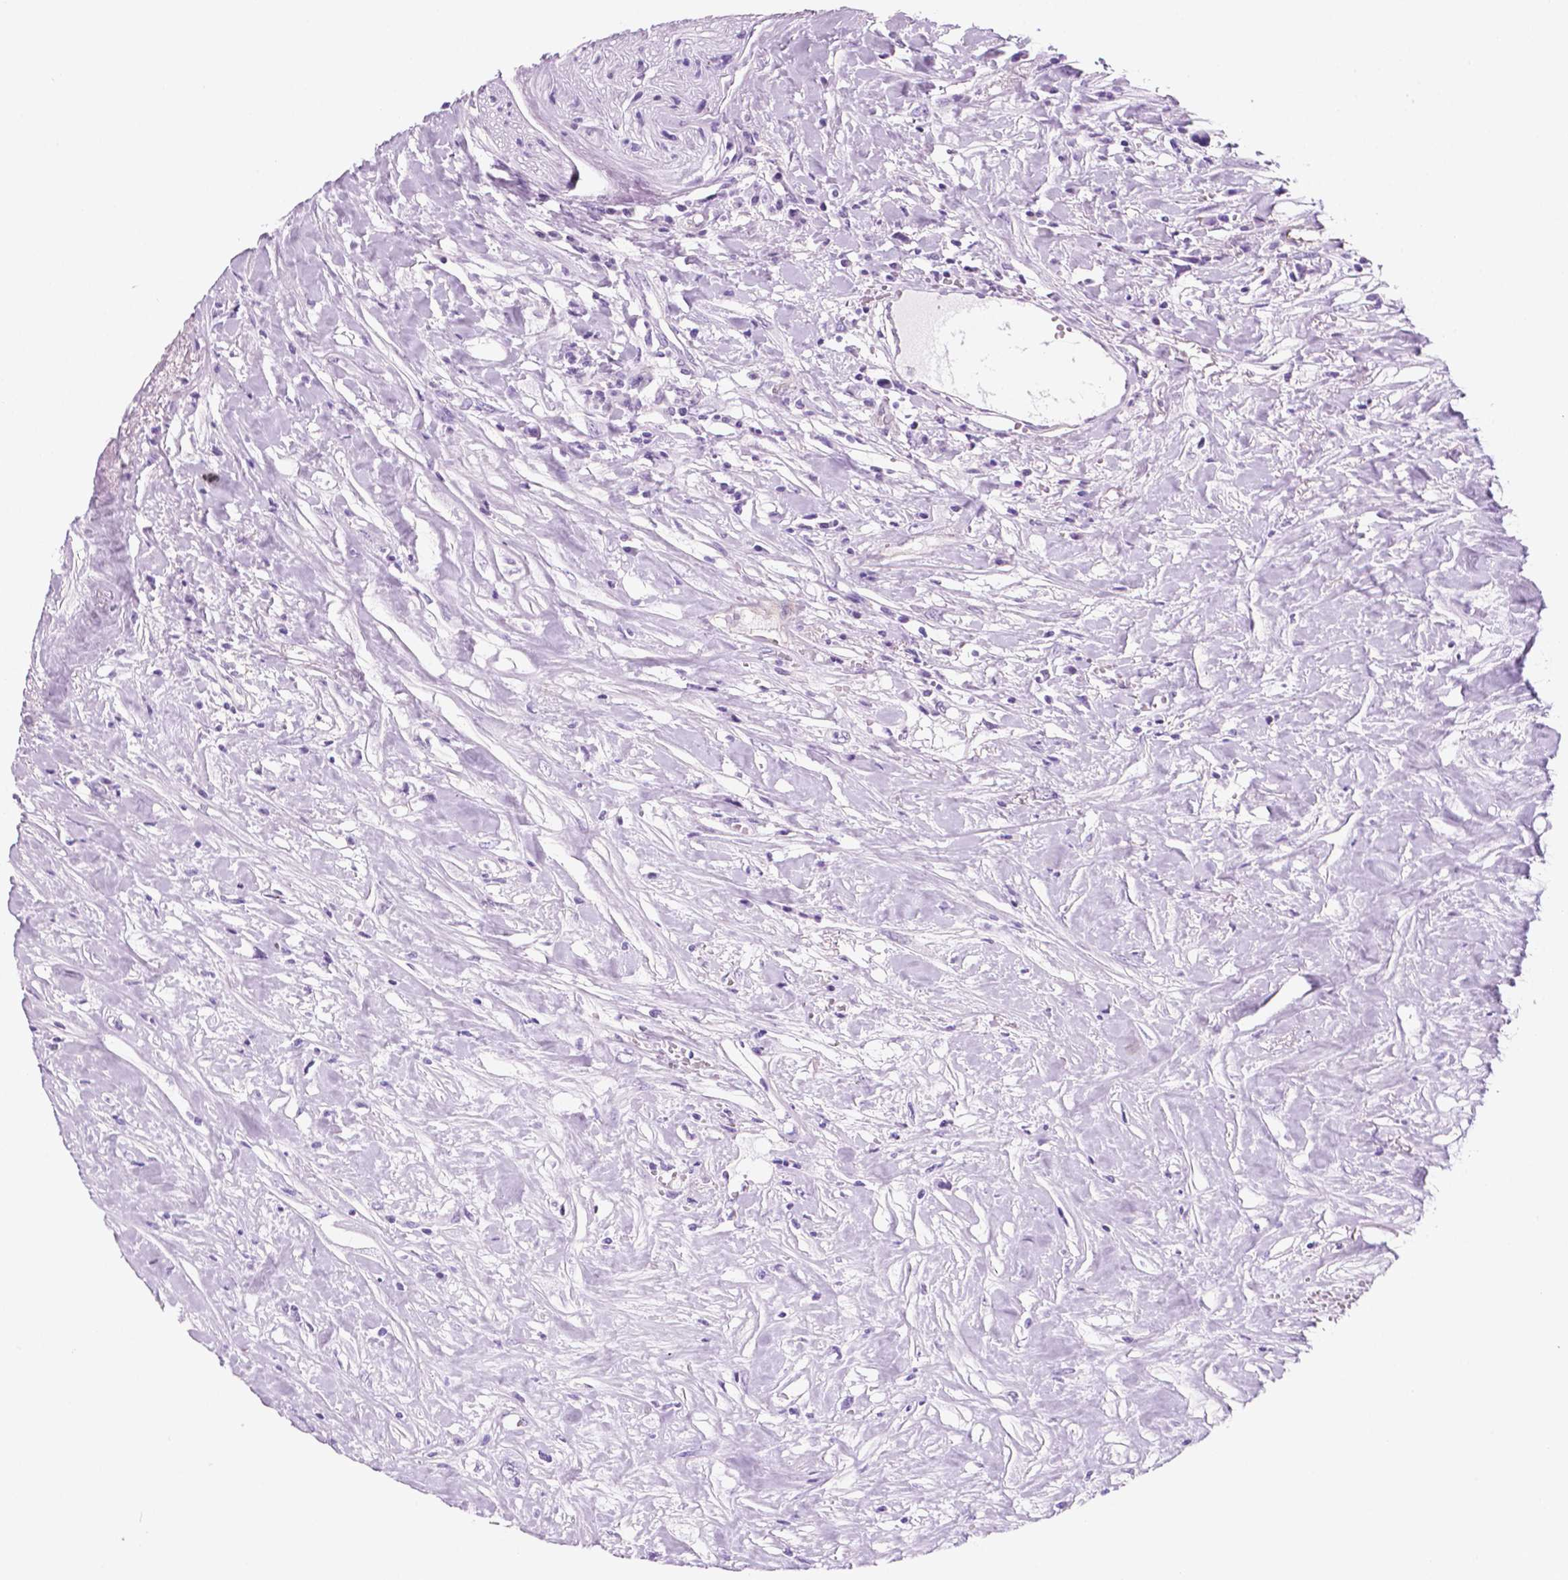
{"staining": {"intensity": "negative", "quantity": "none", "location": "none"}, "tissue": "prostate cancer", "cell_type": "Tumor cells", "image_type": "cancer", "snomed": [{"axis": "morphology", "description": "Adenocarcinoma, High grade"}, {"axis": "topography", "description": "Prostate and seminal vesicle, NOS"}], "caption": "Prostate cancer (adenocarcinoma (high-grade)) was stained to show a protein in brown. There is no significant positivity in tumor cells.", "gene": "PPL", "patient": {"sex": "male", "age": 60}}